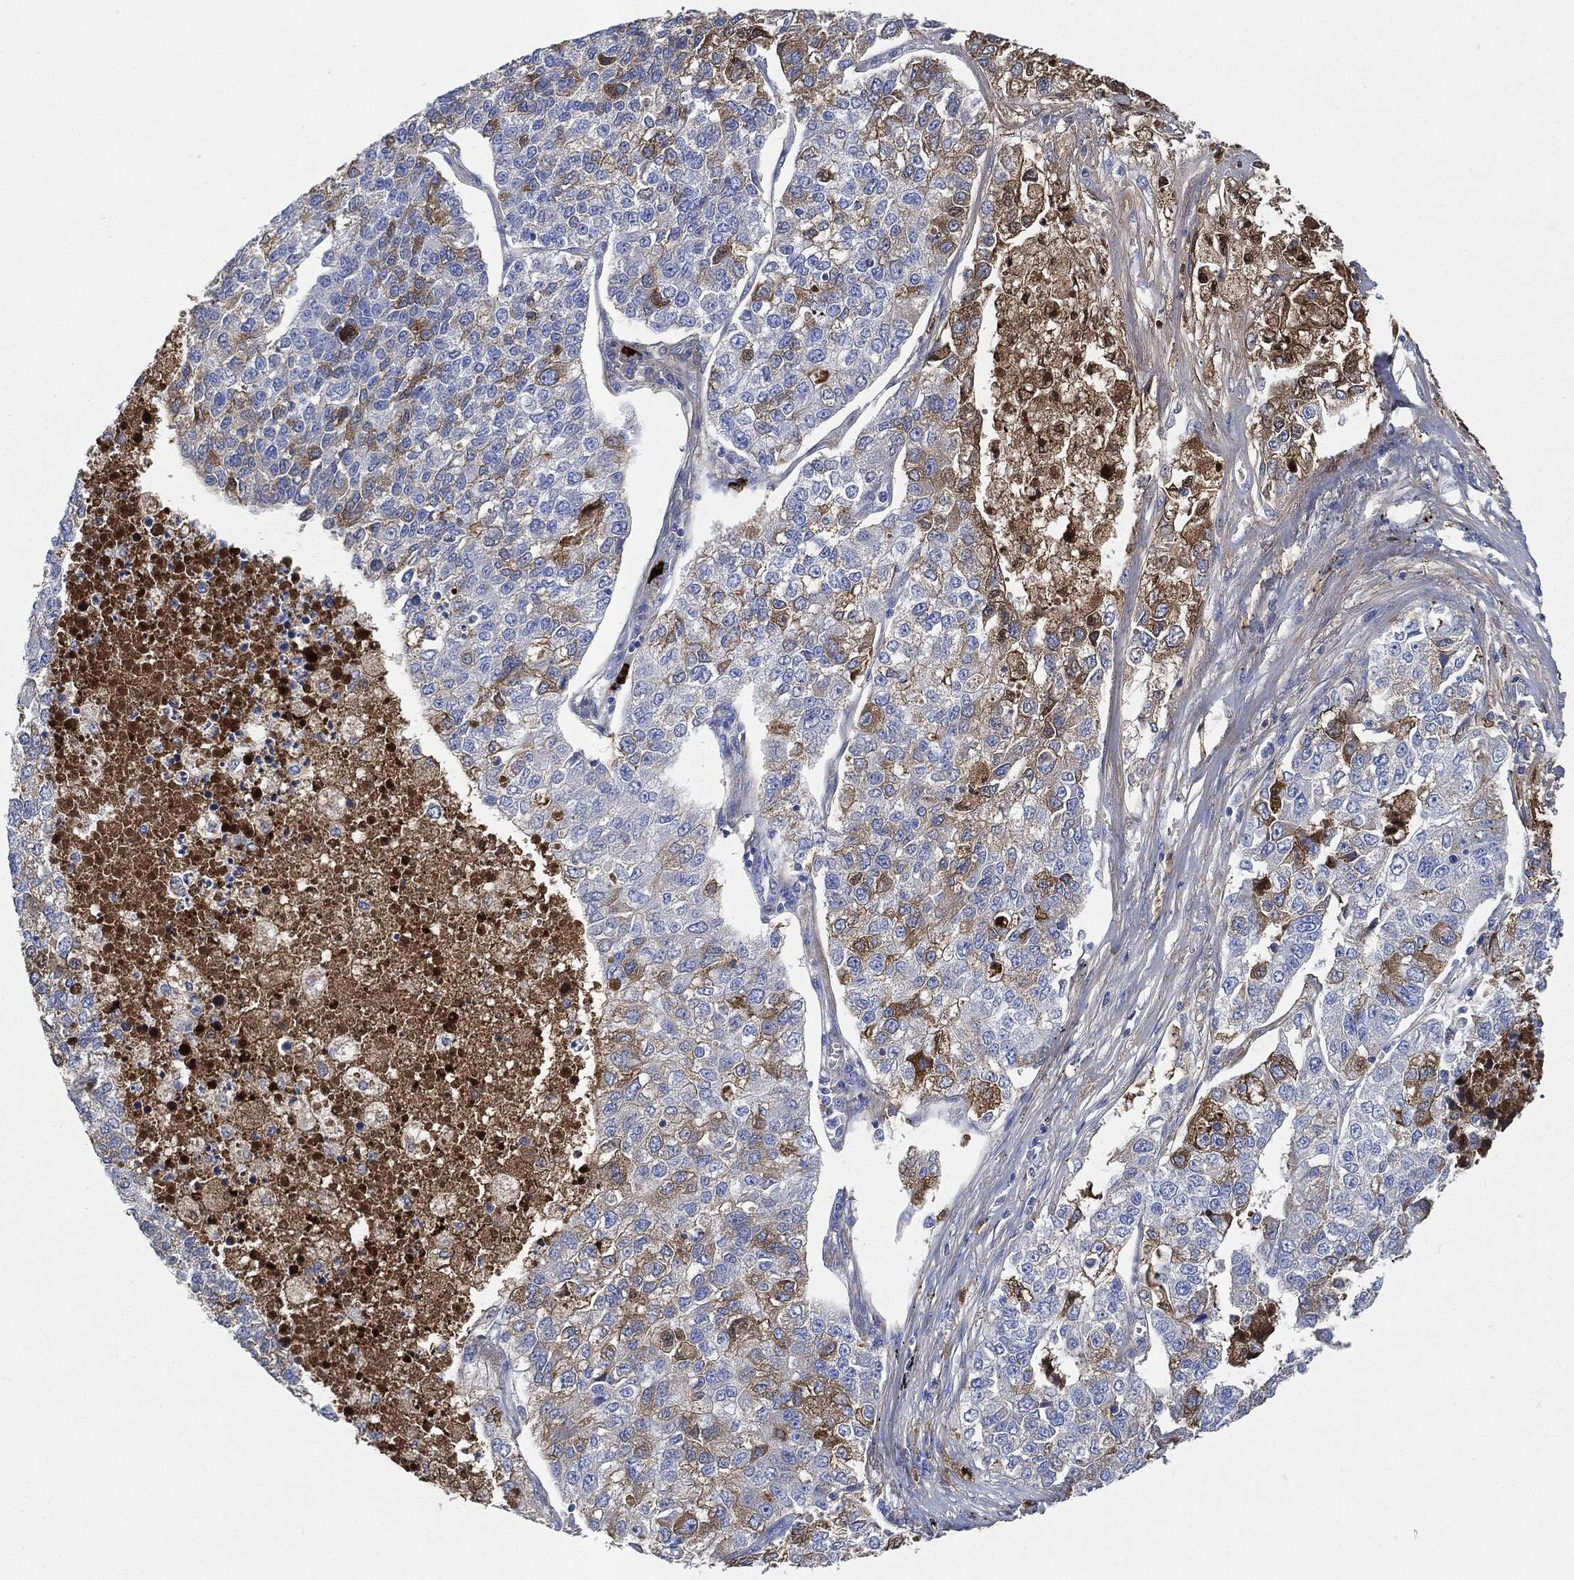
{"staining": {"intensity": "moderate", "quantity": "<25%", "location": "cytoplasmic/membranous"}, "tissue": "lung cancer", "cell_type": "Tumor cells", "image_type": "cancer", "snomed": [{"axis": "morphology", "description": "Adenocarcinoma, NOS"}, {"axis": "topography", "description": "Lung"}], "caption": "Moderate cytoplasmic/membranous staining for a protein is appreciated in about <25% of tumor cells of lung adenocarcinoma using immunohistochemistry (IHC).", "gene": "IGLV6-57", "patient": {"sex": "male", "age": 49}}